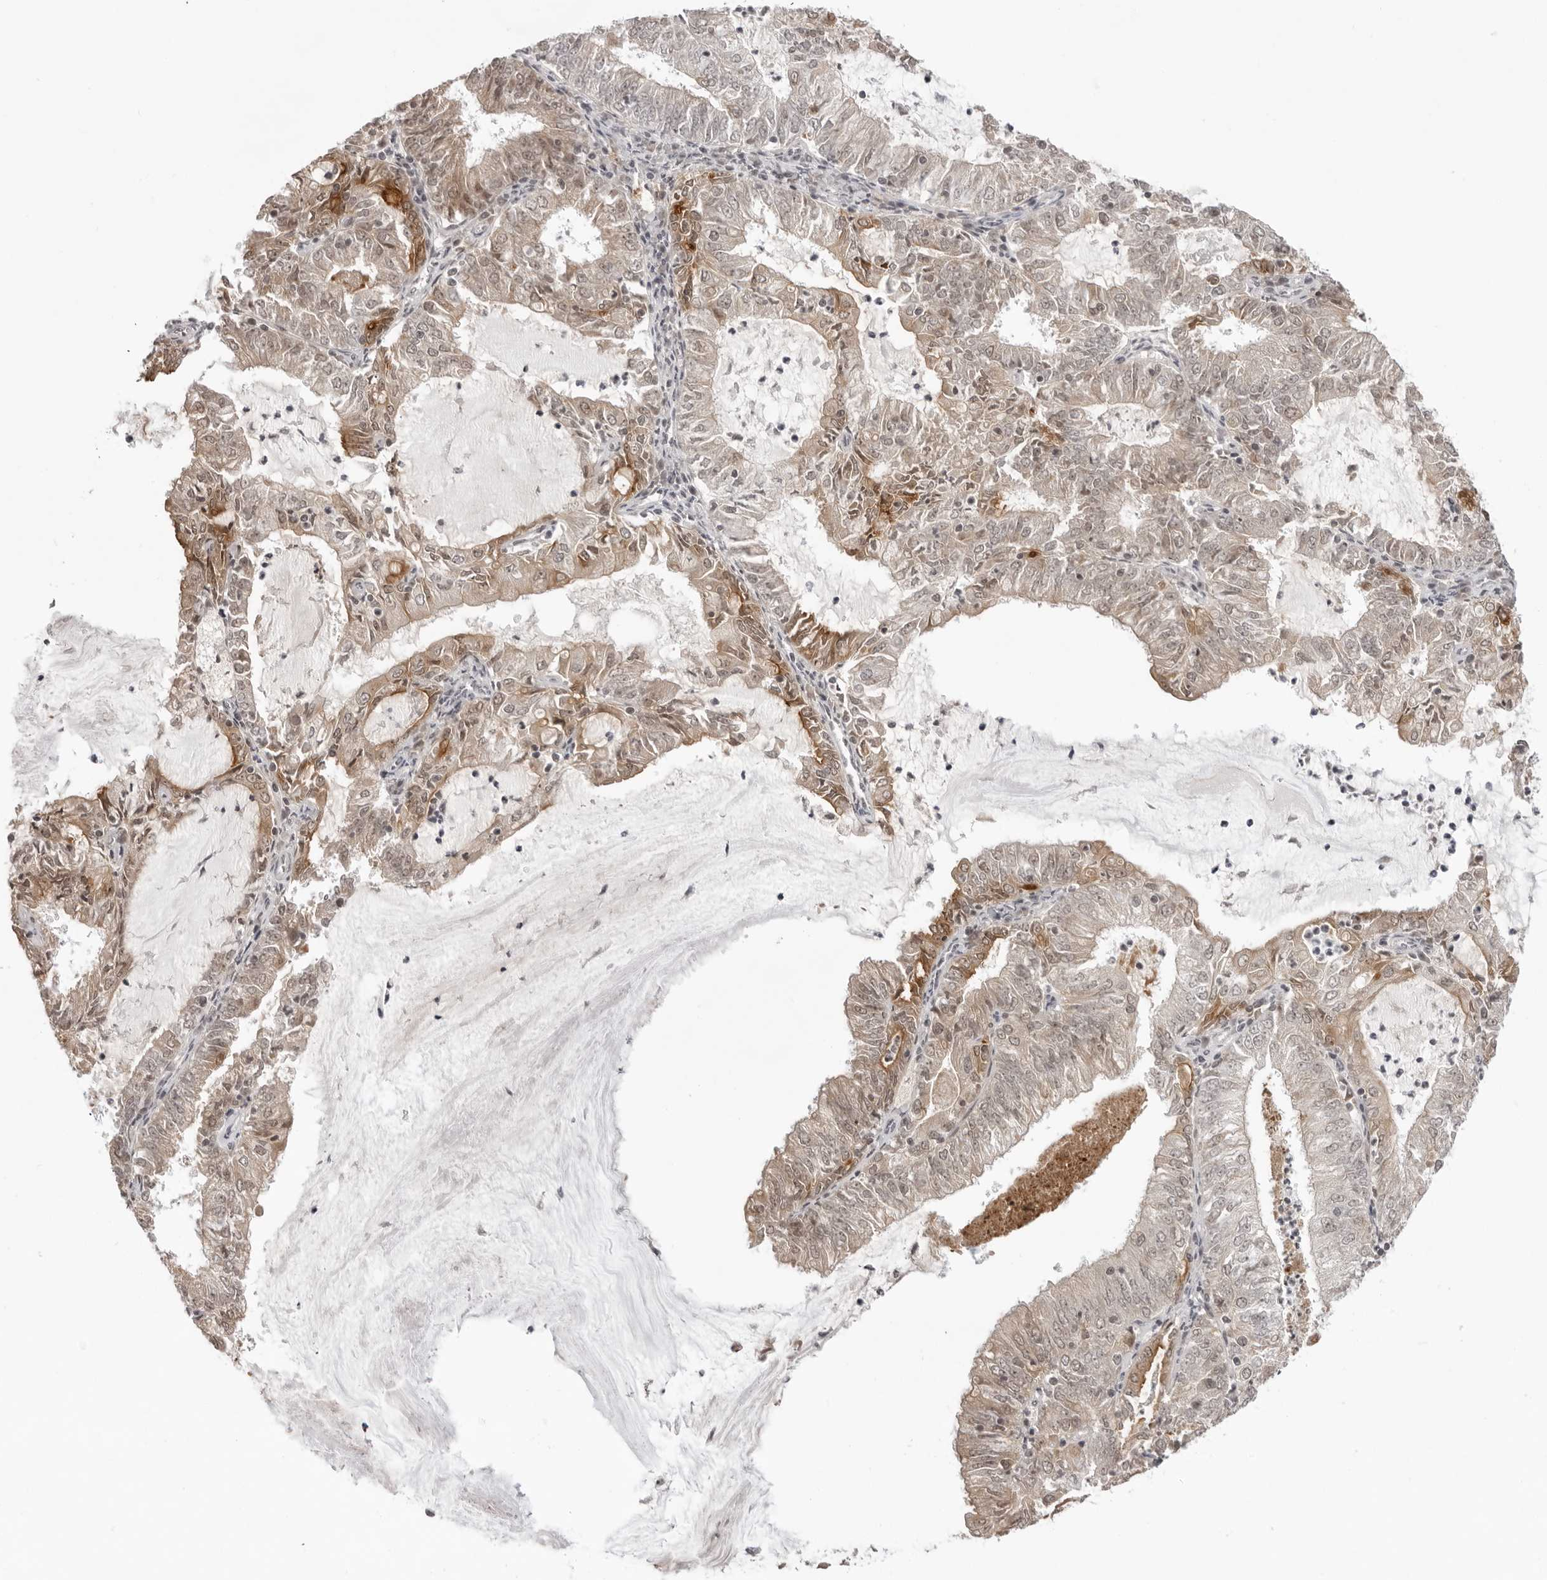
{"staining": {"intensity": "moderate", "quantity": "25%-75%", "location": "cytoplasmic/membranous,nuclear"}, "tissue": "endometrial cancer", "cell_type": "Tumor cells", "image_type": "cancer", "snomed": [{"axis": "morphology", "description": "Adenocarcinoma, NOS"}, {"axis": "topography", "description": "Endometrium"}], "caption": "High-magnification brightfield microscopy of endometrial adenocarcinoma stained with DAB (3,3'-diaminobenzidine) (brown) and counterstained with hematoxylin (blue). tumor cells exhibit moderate cytoplasmic/membranous and nuclear expression is identified in about25%-75% of cells.", "gene": "EXOSC10", "patient": {"sex": "female", "age": 57}}